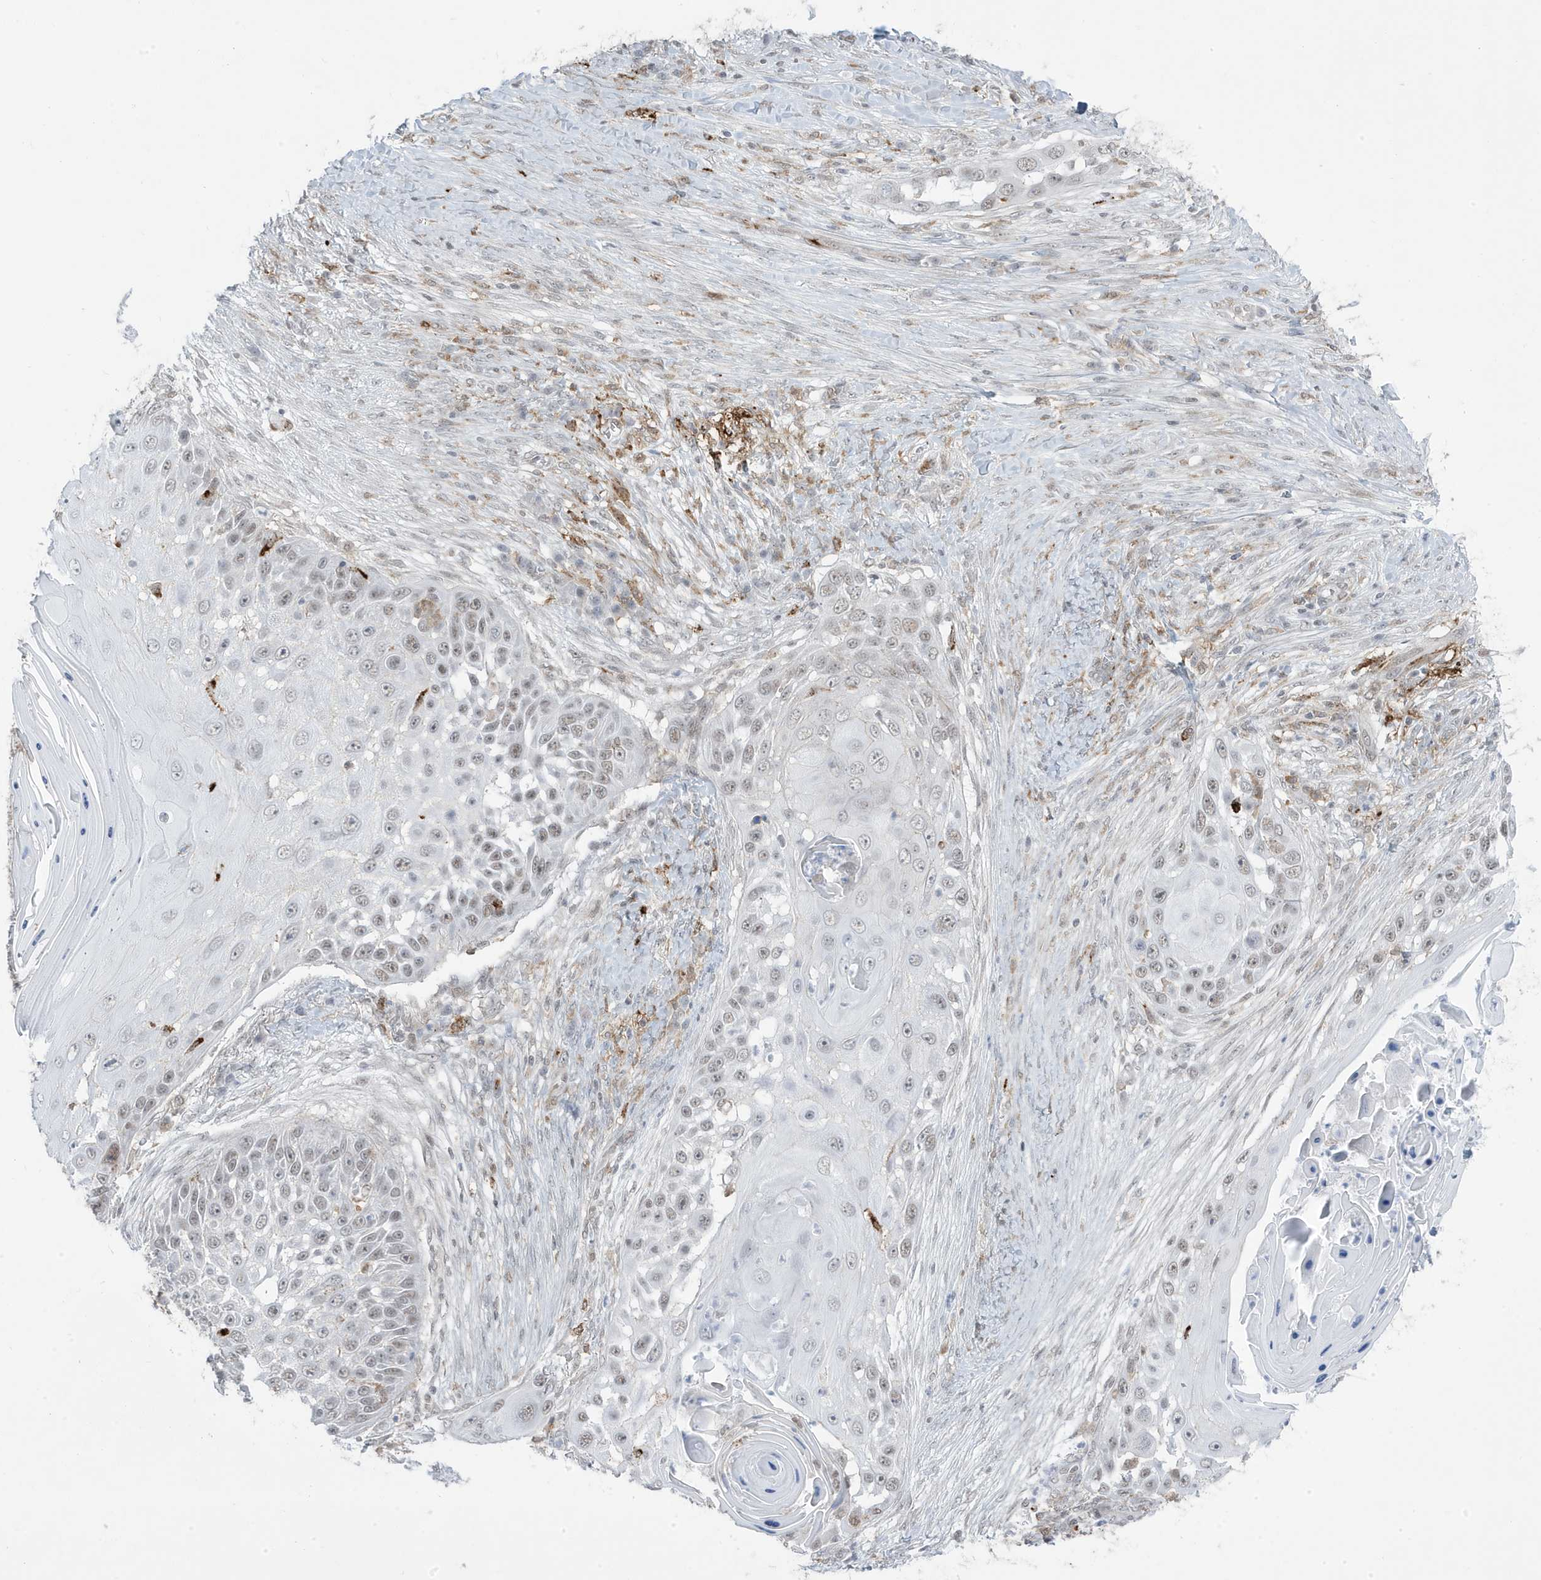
{"staining": {"intensity": "moderate", "quantity": "25%-75%", "location": "nuclear"}, "tissue": "skin cancer", "cell_type": "Tumor cells", "image_type": "cancer", "snomed": [{"axis": "morphology", "description": "Squamous cell carcinoma, NOS"}, {"axis": "topography", "description": "Skin"}], "caption": "A histopathology image showing moderate nuclear staining in approximately 25%-75% of tumor cells in skin cancer, as visualized by brown immunohistochemical staining.", "gene": "ADAMTSL3", "patient": {"sex": "female", "age": 44}}